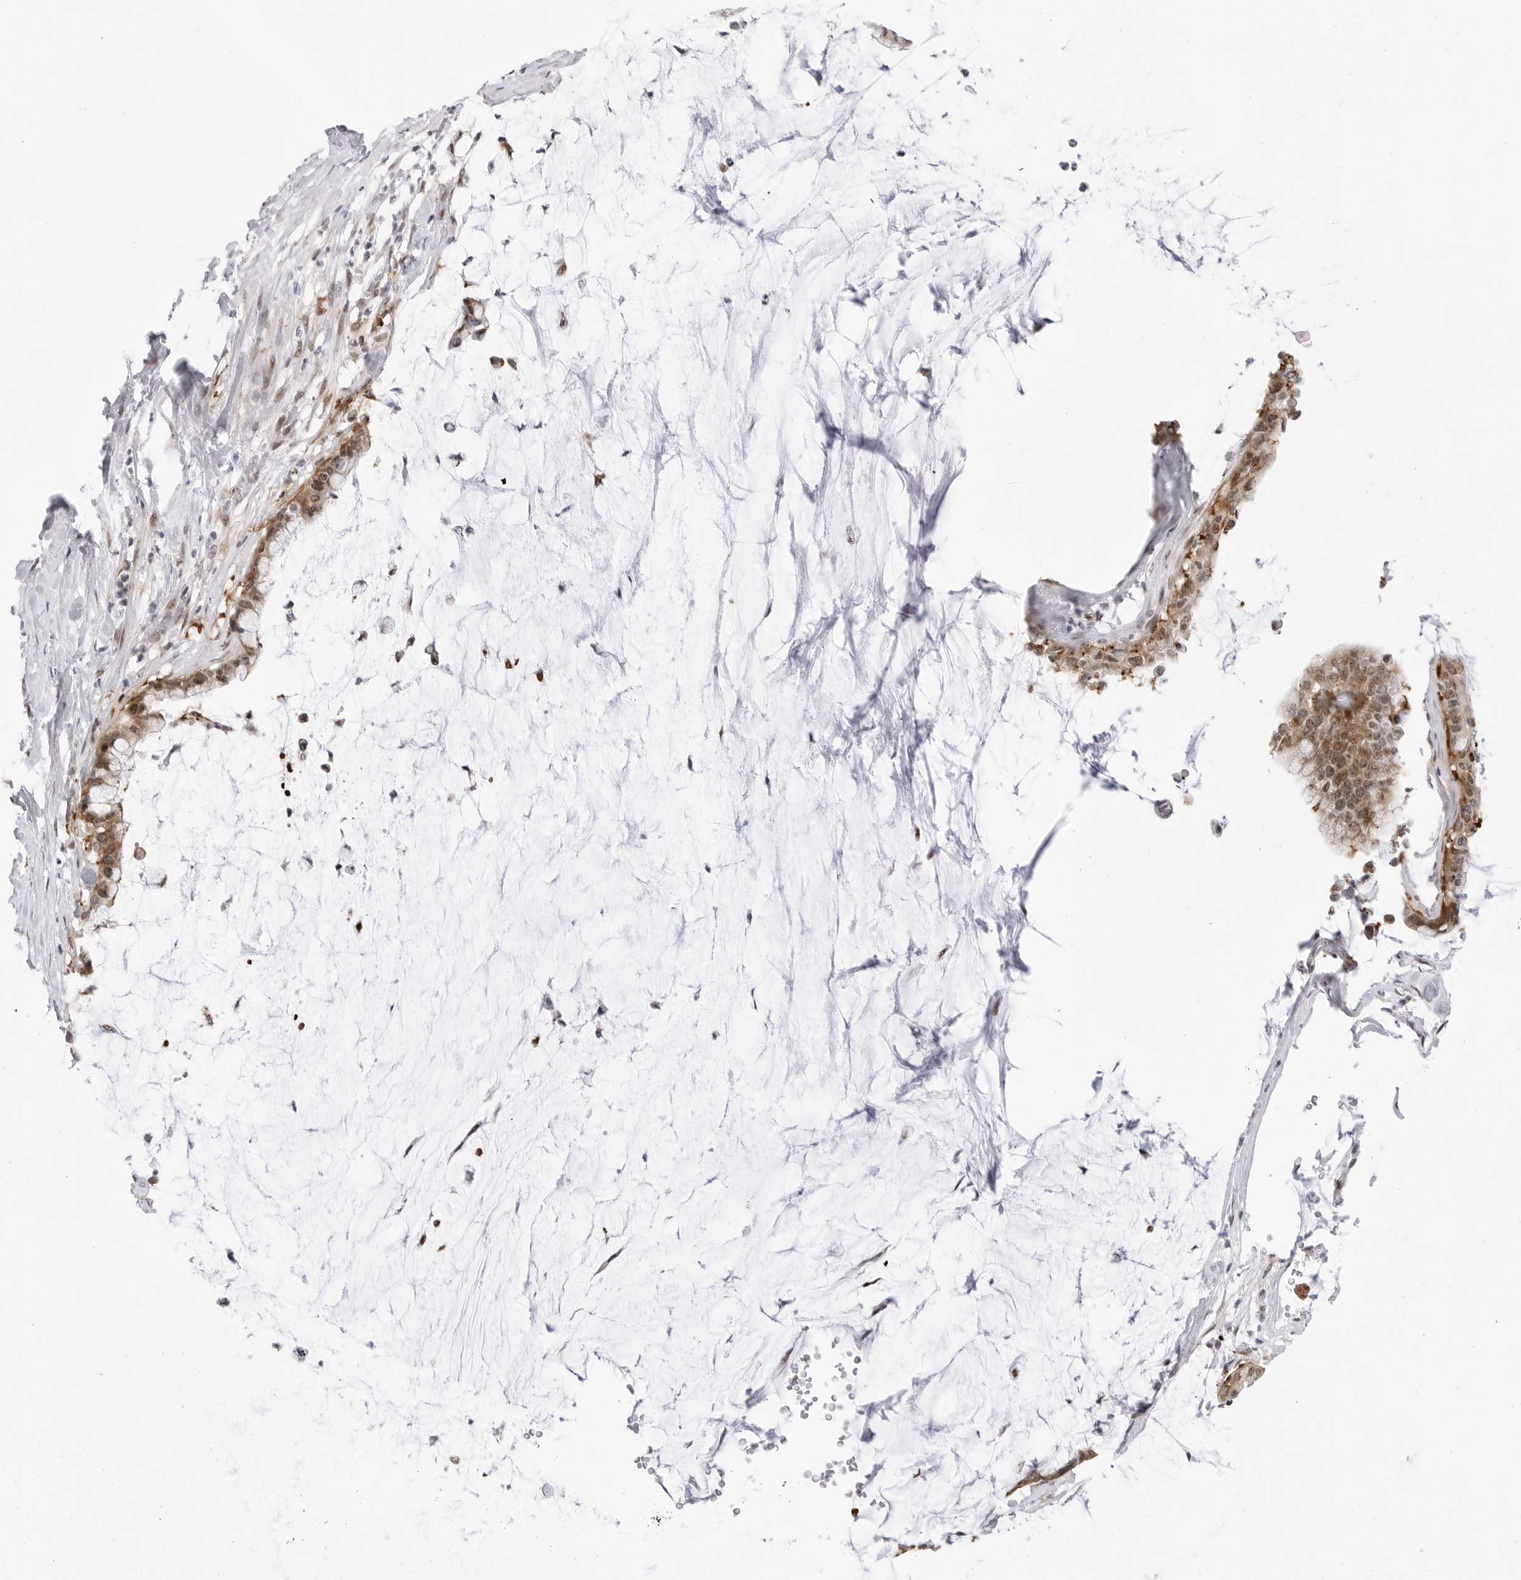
{"staining": {"intensity": "moderate", "quantity": ">75%", "location": "cytoplasmic/membranous,nuclear"}, "tissue": "pancreatic cancer", "cell_type": "Tumor cells", "image_type": "cancer", "snomed": [{"axis": "morphology", "description": "Adenocarcinoma, NOS"}, {"axis": "topography", "description": "Pancreas"}], "caption": "Pancreatic adenocarcinoma was stained to show a protein in brown. There is medium levels of moderate cytoplasmic/membranous and nuclear positivity in about >75% of tumor cells.", "gene": "C1orf162", "patient": {"sex": "male", "age": 41}}